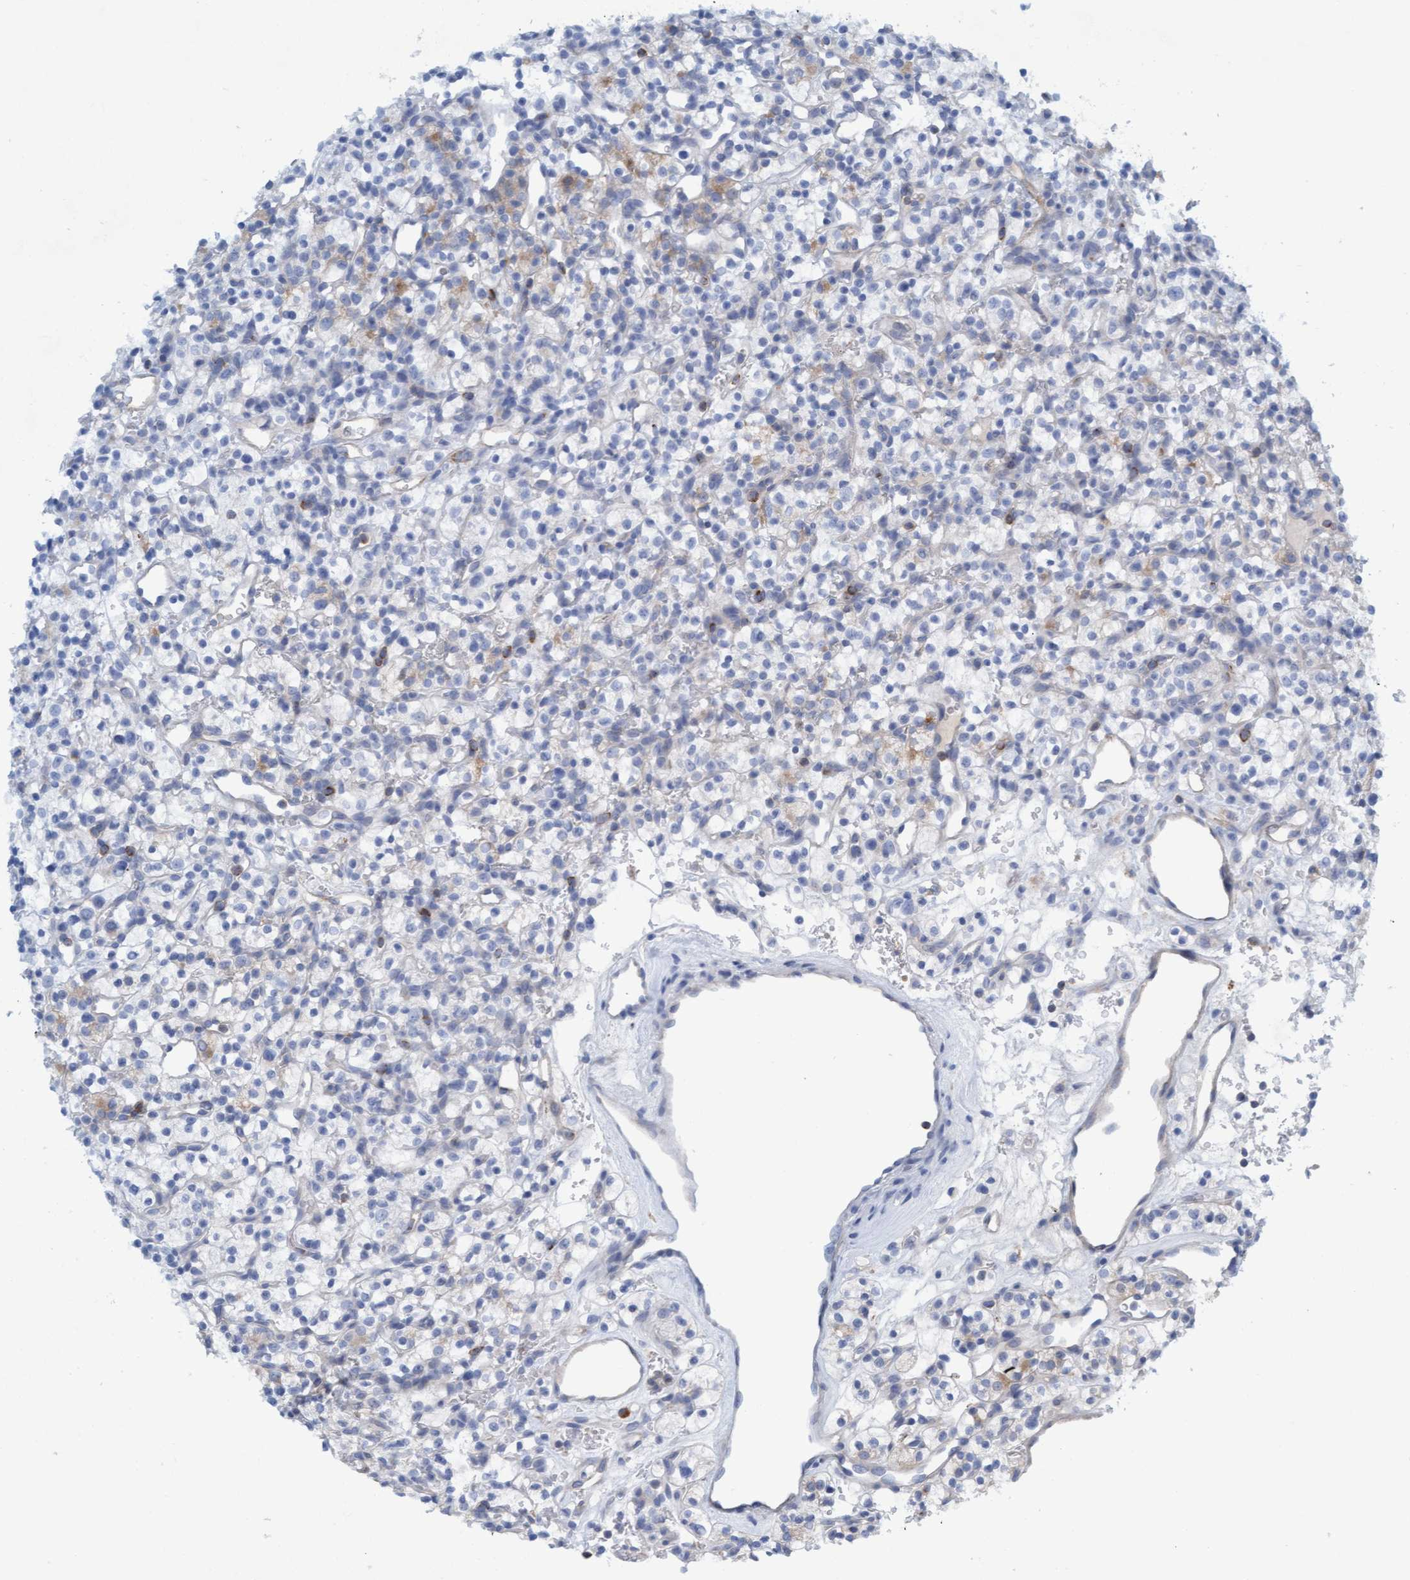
{"staining": {"intensity": "weak", "quantity": "25%-75%", "location": "cytoplasmic/membranous"}, "tissue": "renal cancer", "cell_type": "Tumor cells", "image_type": "cancer", "snomed": [{"axis": "morphology", "description": "Adenocarcinoma, NOS"}, {"axis": "topography", "description": "Kidney"}], "caption": "Renal cancer tissue displays weak cytoplasmic/membranous staining in about 25%-75% of tumor cells", "gene": "SIGIRR", "patient": {"sex": "female", "age": 57}}